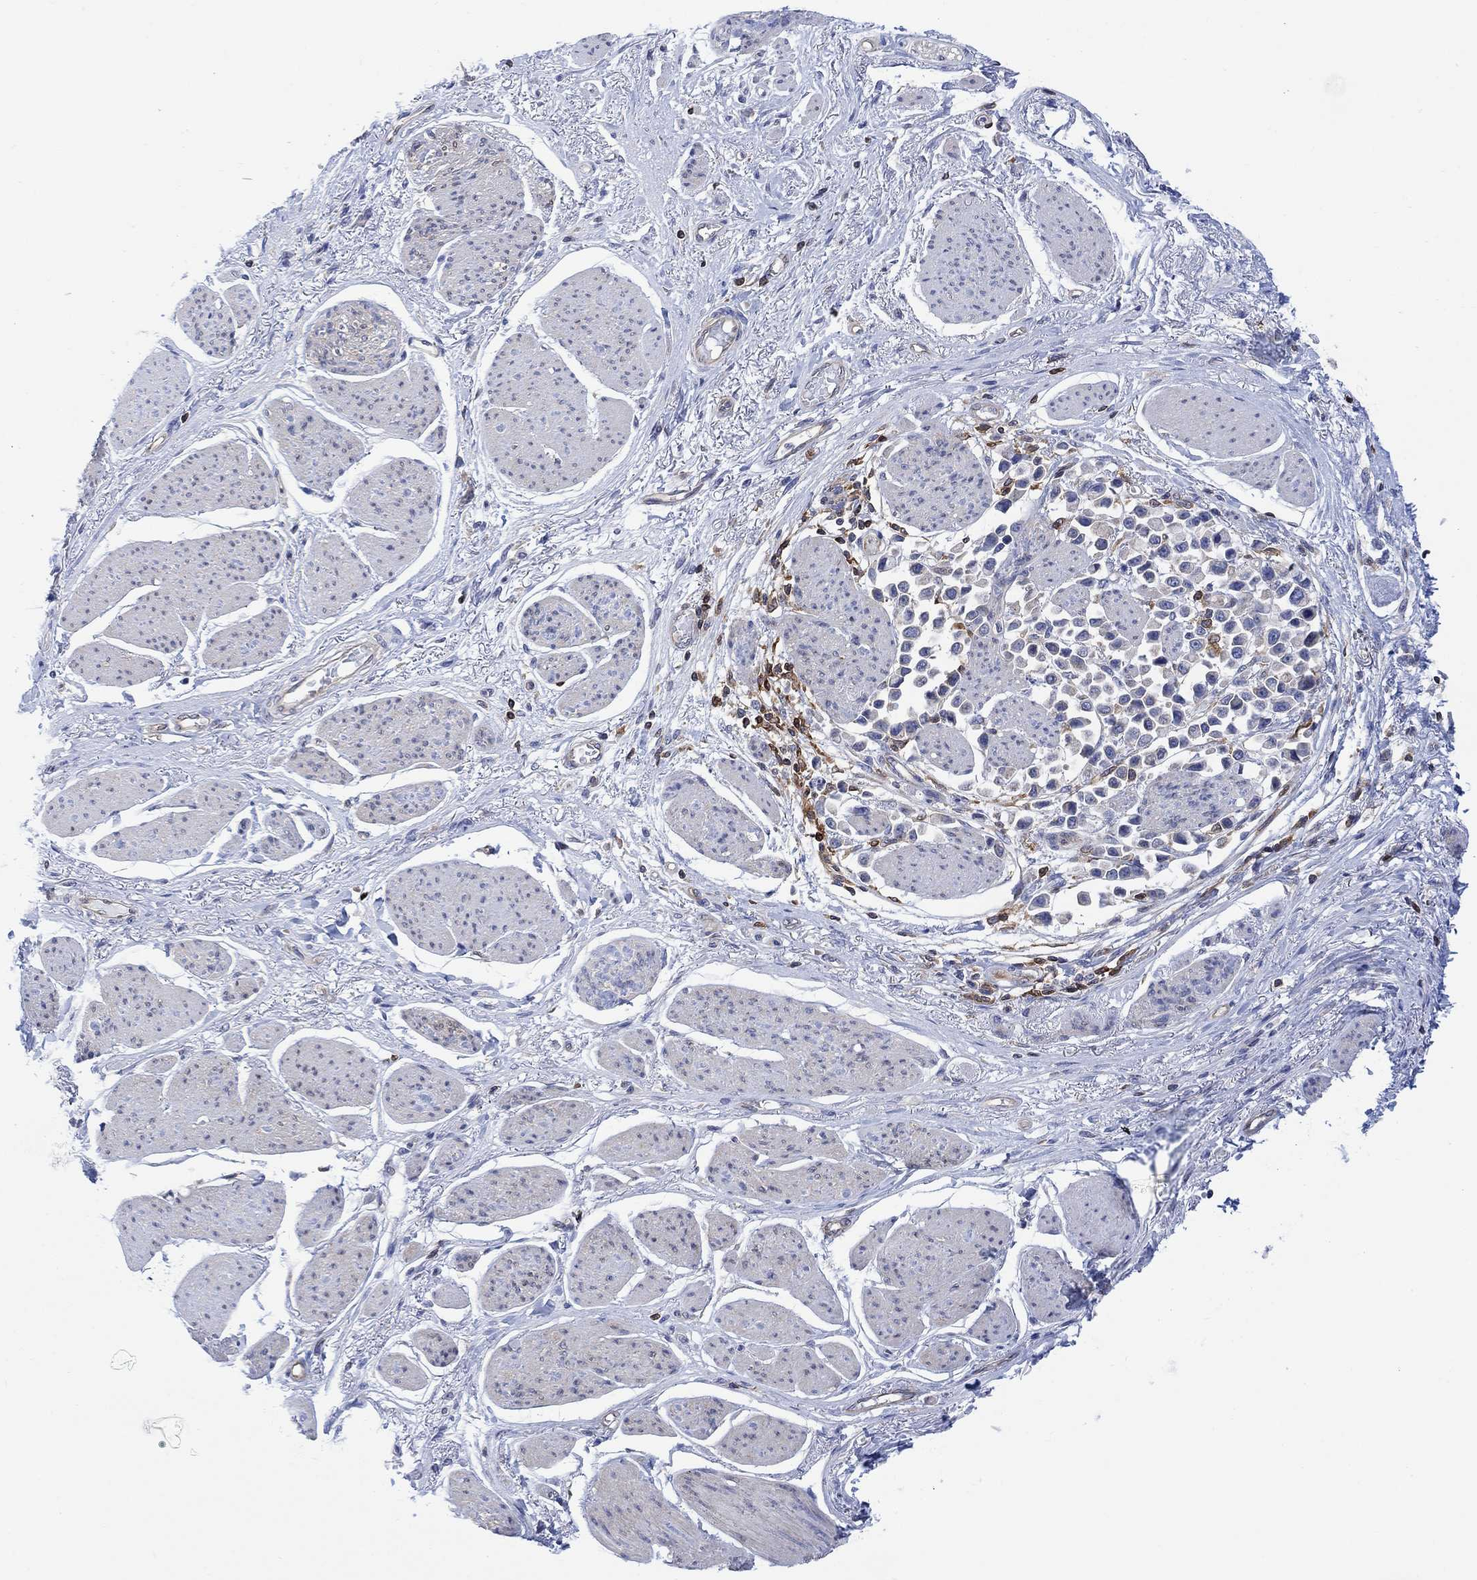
{"staining": {"intensity": "moderate", "quantity": "<25%", "location": "cytoplasmic/membranous"}, "tissue": "stomach cancer", "cell_type": "Tumor cells", "image_type": "cancer", "snomed": [{"axis": "morphology", "description": "Adenocarcinoma, NOS"}, {"axis": "topography", "description": "Stomach"}], "caption": "Immunohistochemical staining of human stomach cancer exhibits low levels of moderate cytoplasmic/membranous expression in about <25% of tumor cells. Immunohistochemistry (ihc) stains the protein of interest in brown and the nuclei are stained blue.", "gene": "GBP5", "patient": {"sex": "female", "age": 81}}